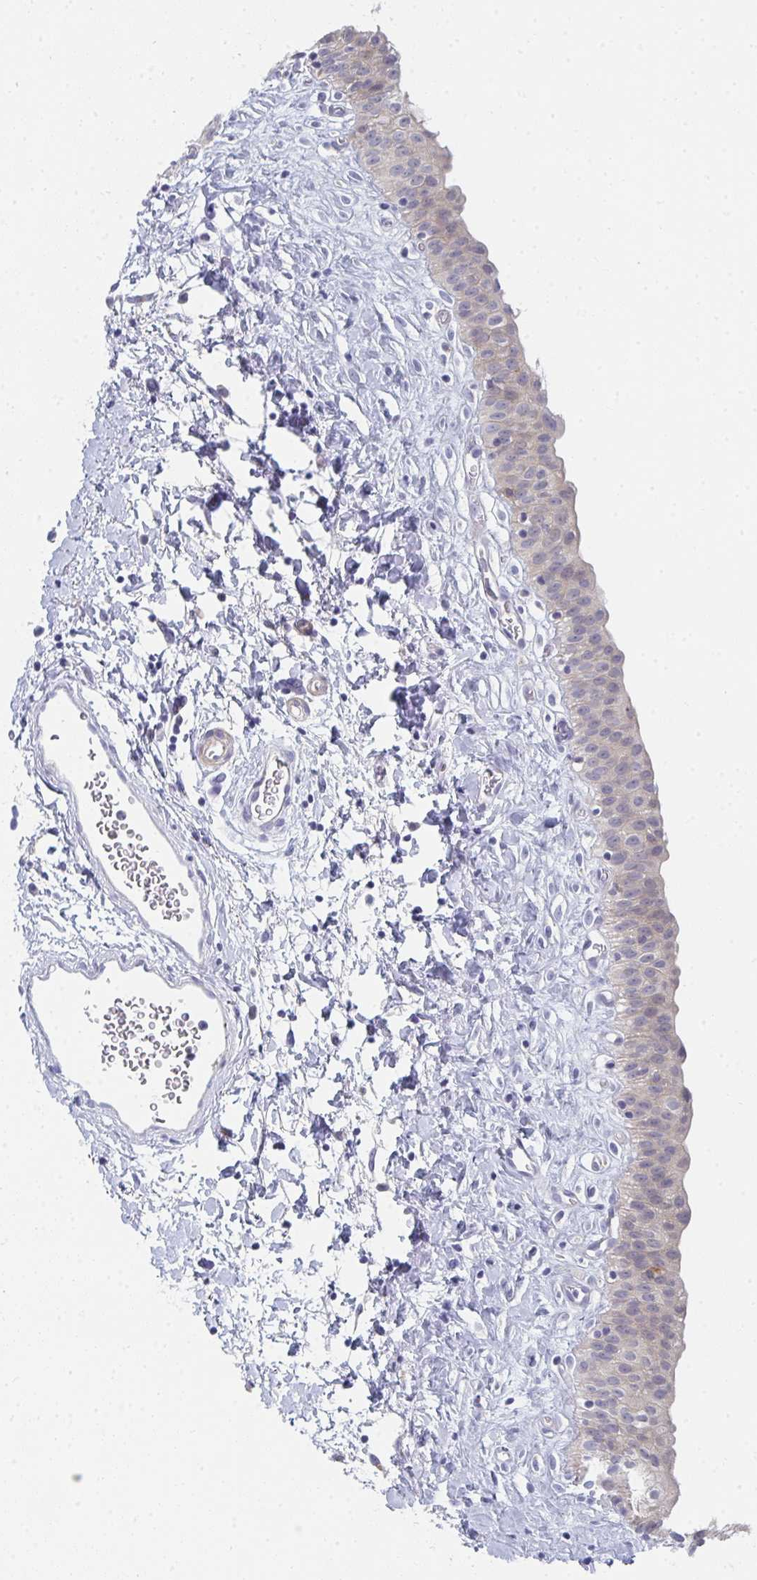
{"staining": {"intensity": "negative", "quantity": "none", "location": "none"}, "tissue": "urinary bladder", "cell_type": "Urothelial cells", "image_type": "normal", "snomed": [{"axis": "morphology", "description": "Normal tissue, NOS"}, {"axis": "topography", "description": "Urinary bladder"}], "caption": "A micrograph of urinary bladder stained for a protein displays no brown staining in urothelial cells.", "gene": "PSMG1", "patient": {"sex": "male", "age": 51}}